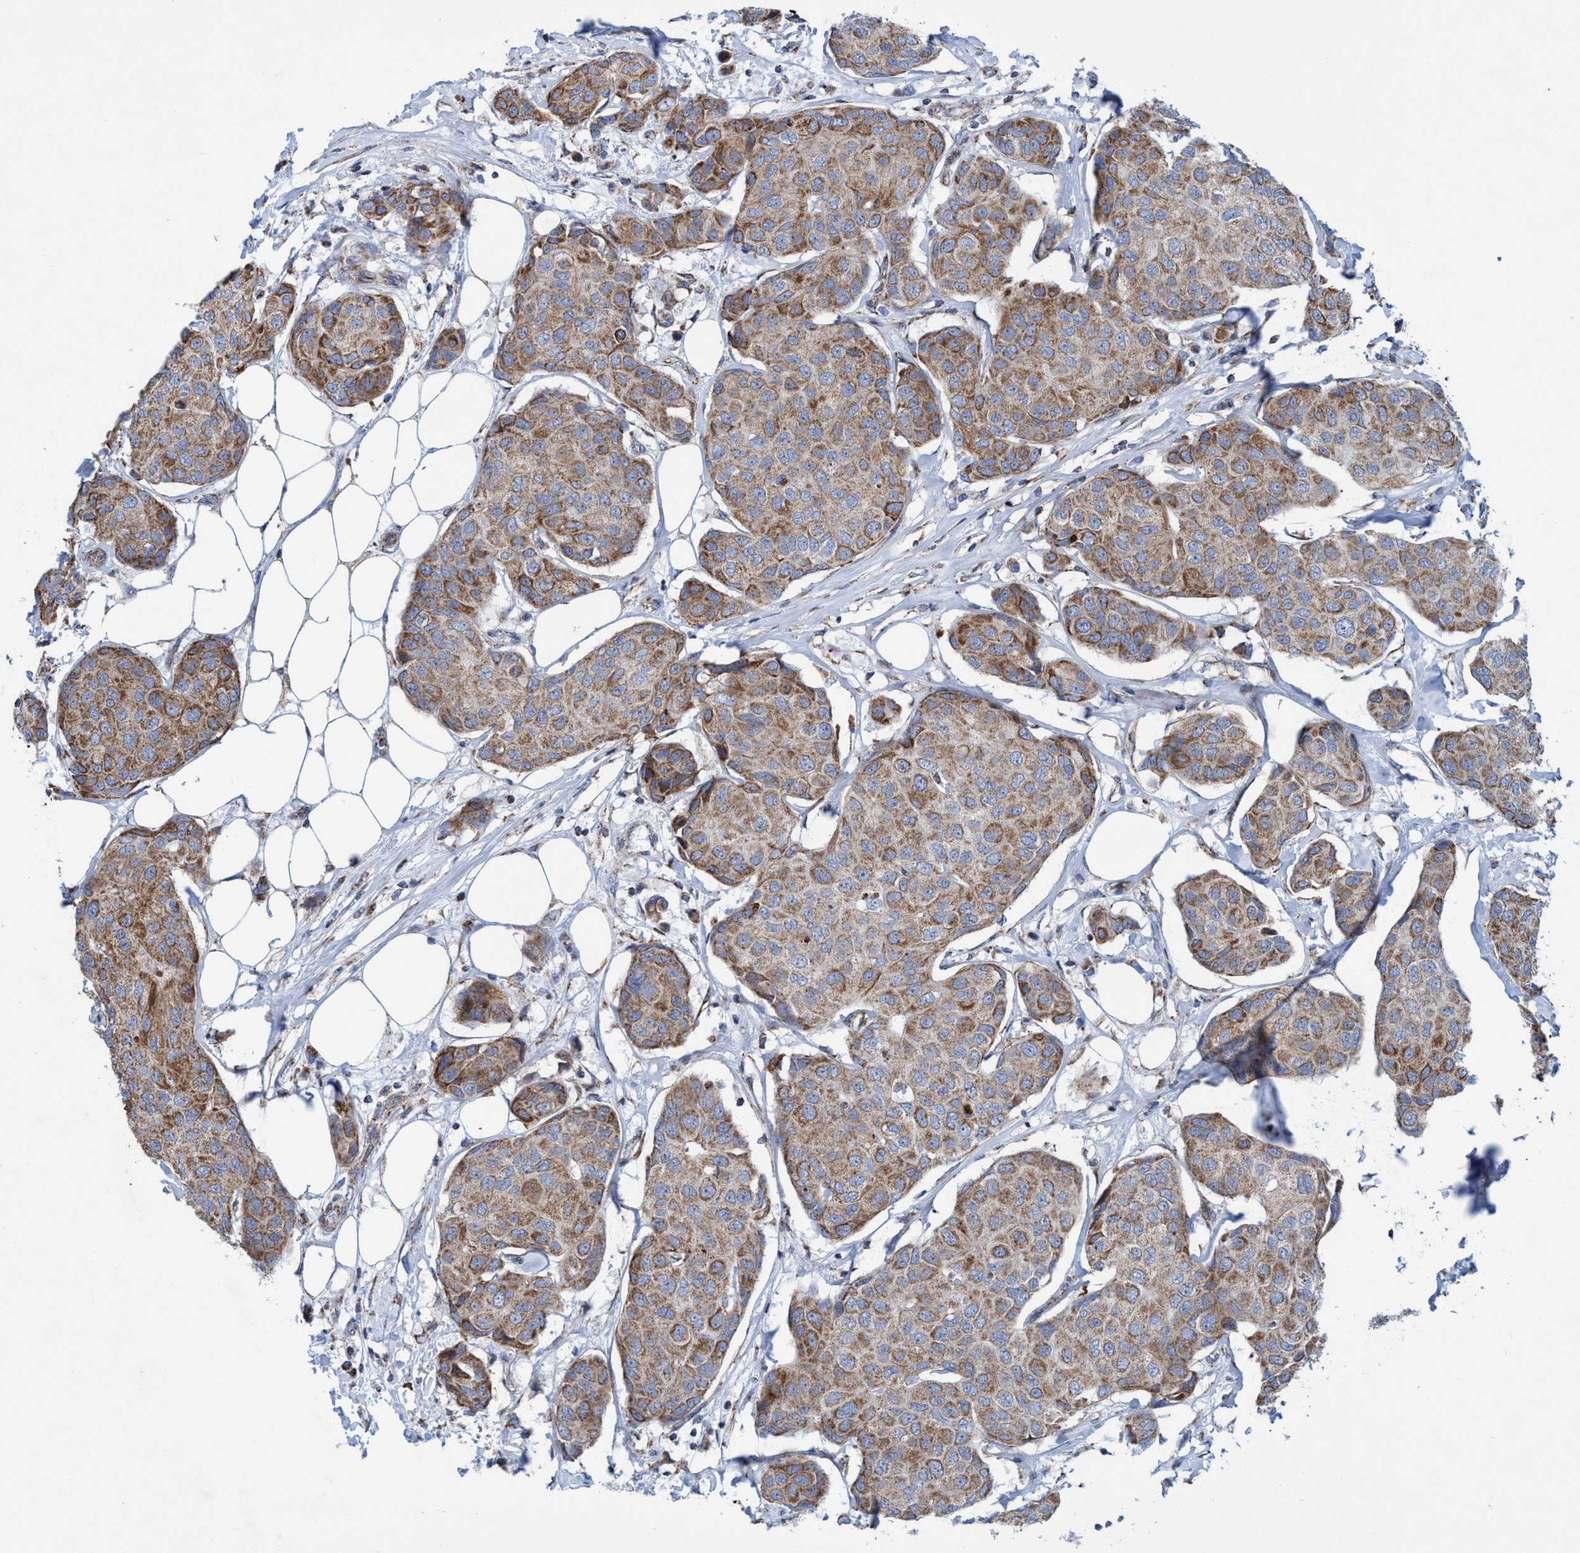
{"staining": {"intensity": "moderate", "quantity": ">75%", "location": "cytoplasmic/membranous"}, "tissue": "breast cancer", "cell_type": "Tumor cells", "image_type": "cancer", "snomed": [{"axis": "morphology", "description": "Duct carcinoma"}, {"axis": "topography", "description": "Breast"}], "caption": "Immunohistochemical staining of human breast cancer shows medium levels of moderate cytoplasmic/membranous positivity in approximately >75% of tumor cells. The protein of interest is stained brown, and the nuclei are stained in blue (DAB (3,3'-diaminobenzidine) IHC with brightfield microscopy, high magnification).", "gene": "POLR1F", "patient": {"sex": "female", "age": 80}}